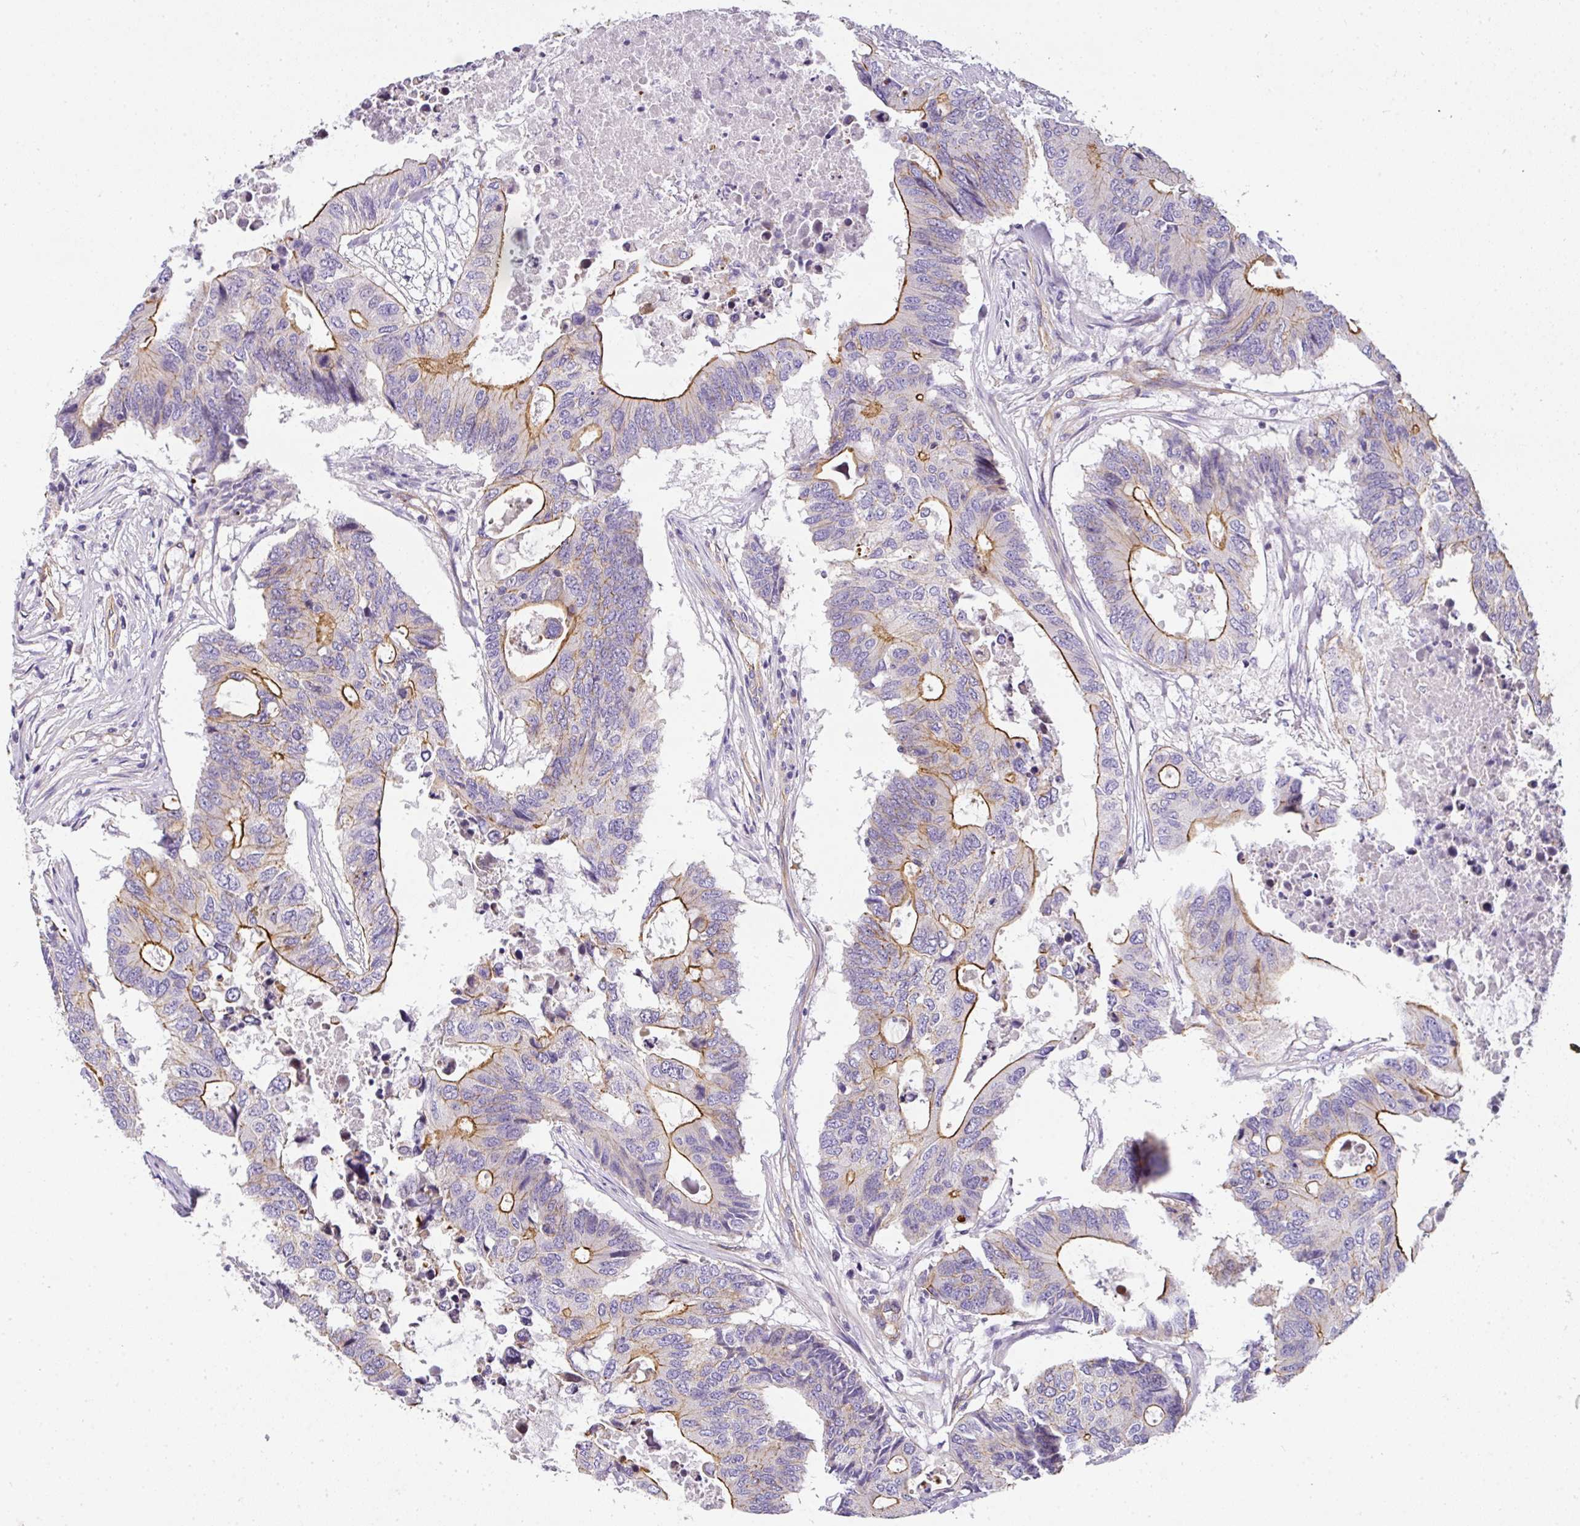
{"staining": {"intensity": "moderate", "quantity": "25%-75%", "location": "cytoplasmic/membranous"}, "tissue": "colorectal cancer", "cell_type": "Tumor cells", "image_type": "cancer", "snomed": [{"axis": "morphology", "description": "Adenocarcinoma, NOS"}, {"axis": "topography", "description": "Colon"}], "caption": "Immunohistochemistry (IHC) staining of adenocarcinoma (colorectal), which shows medium levels of moderate cytoplasmic/membranous positivity in approximately 25%-75% of tumor cells indicating moderate cytoplasmic/membranous protein staining. The staining was performed using DAB (brown) for protein detection and nuclei were counterstained in hematoxylin (blue).", "gene": "OR11H4", "patient": {"sex": "male", "age": 71}}